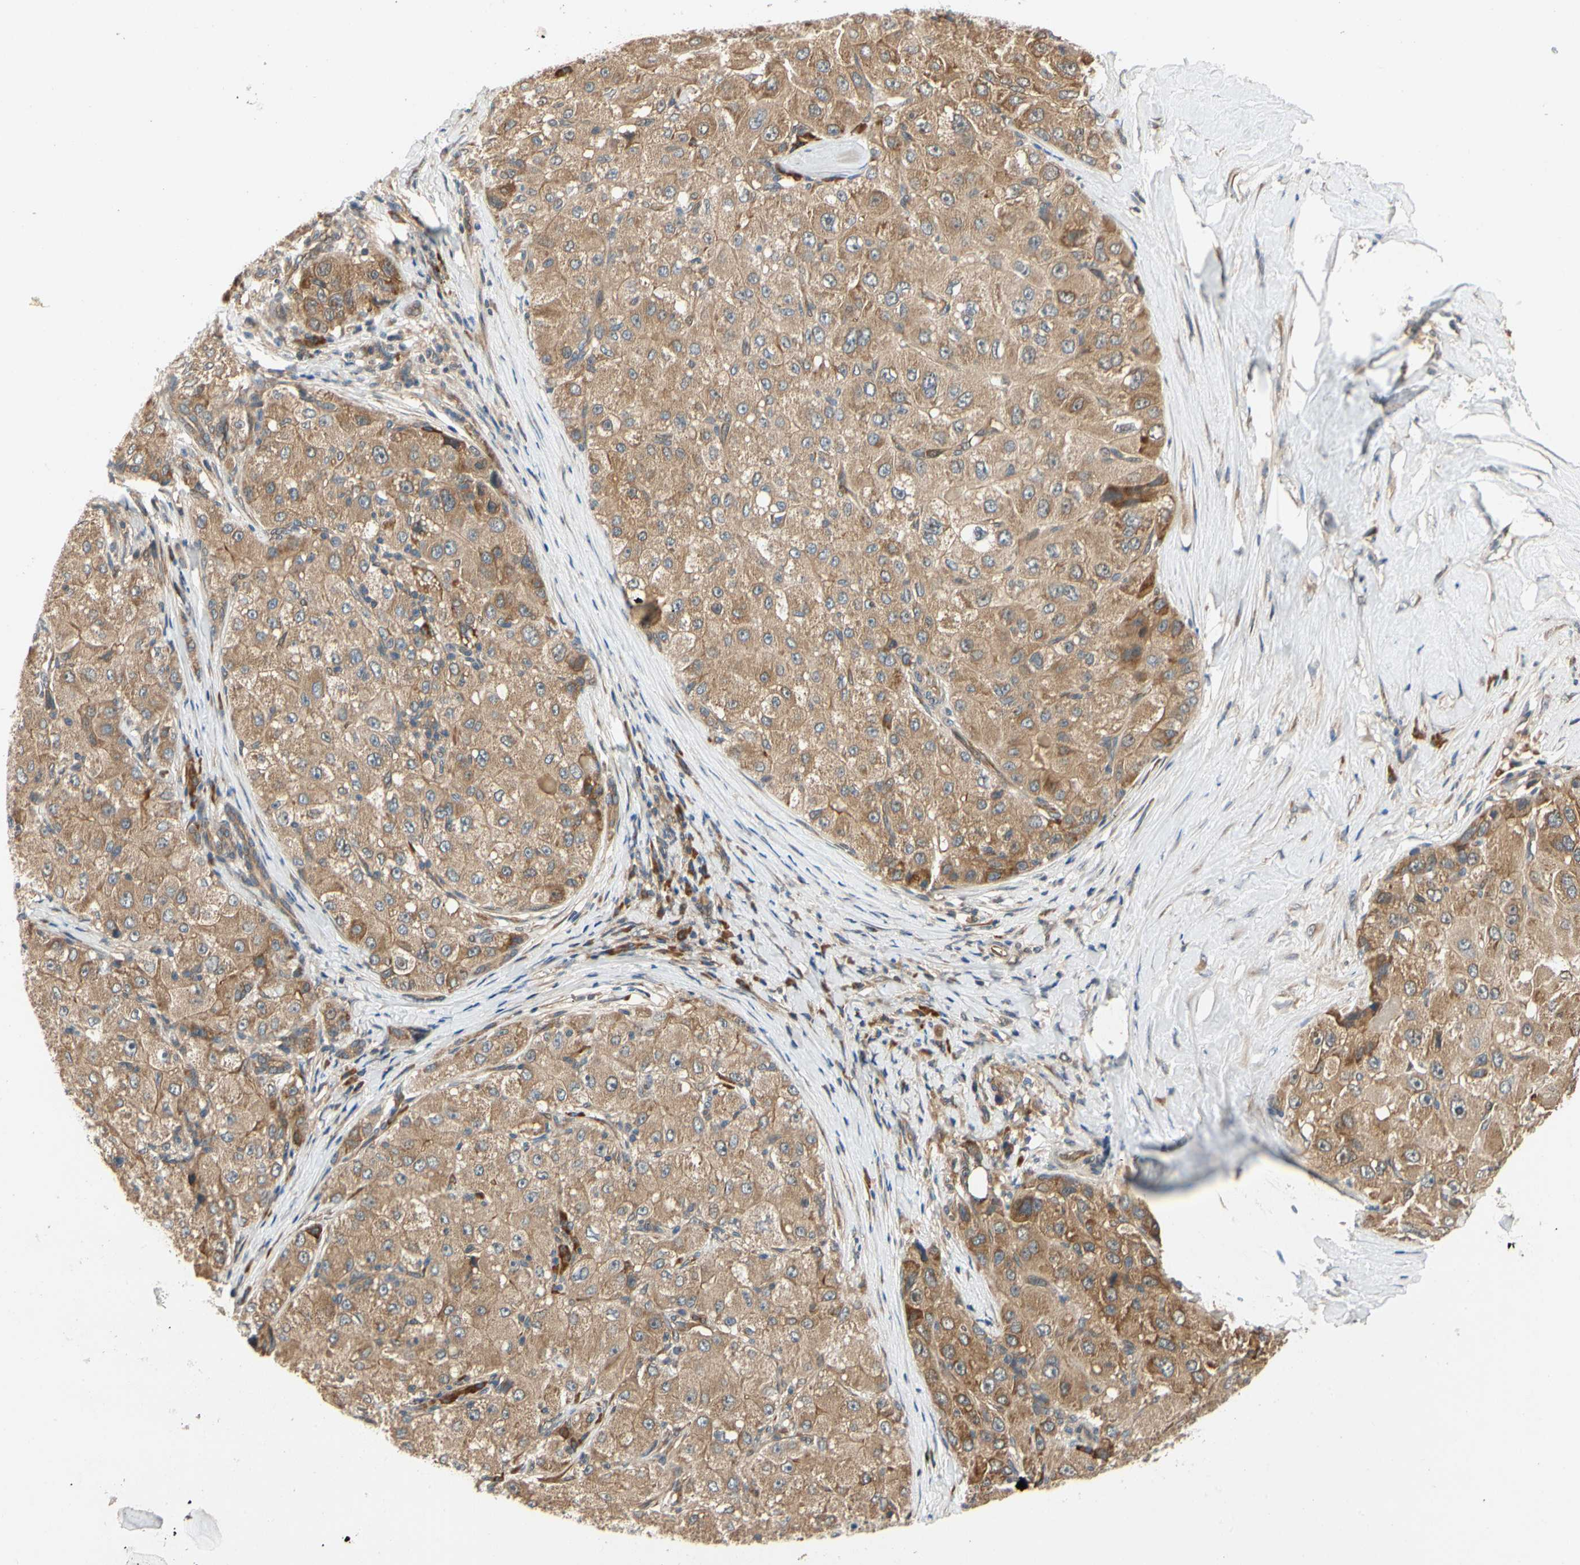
{"staining": {"intensity": "moderate", "quantity": ">75%", "location": "cytoplasmic/membranous"}, "tissue": "liver cancer", "cell_type": "Tumor cells", "image_type": "cancer", "snomed": [{"axis": "morphology", "description": "Carcinoma, Hepatocellular, NOS"}, {"axis": "topography", "description": "Liver"}], "caption": "Human liver cancer stained with a protein marker demonstrates moderate staining in tumor cells.", "gene": "TDRP", "patient": {"sex": "male", "age": 80}}